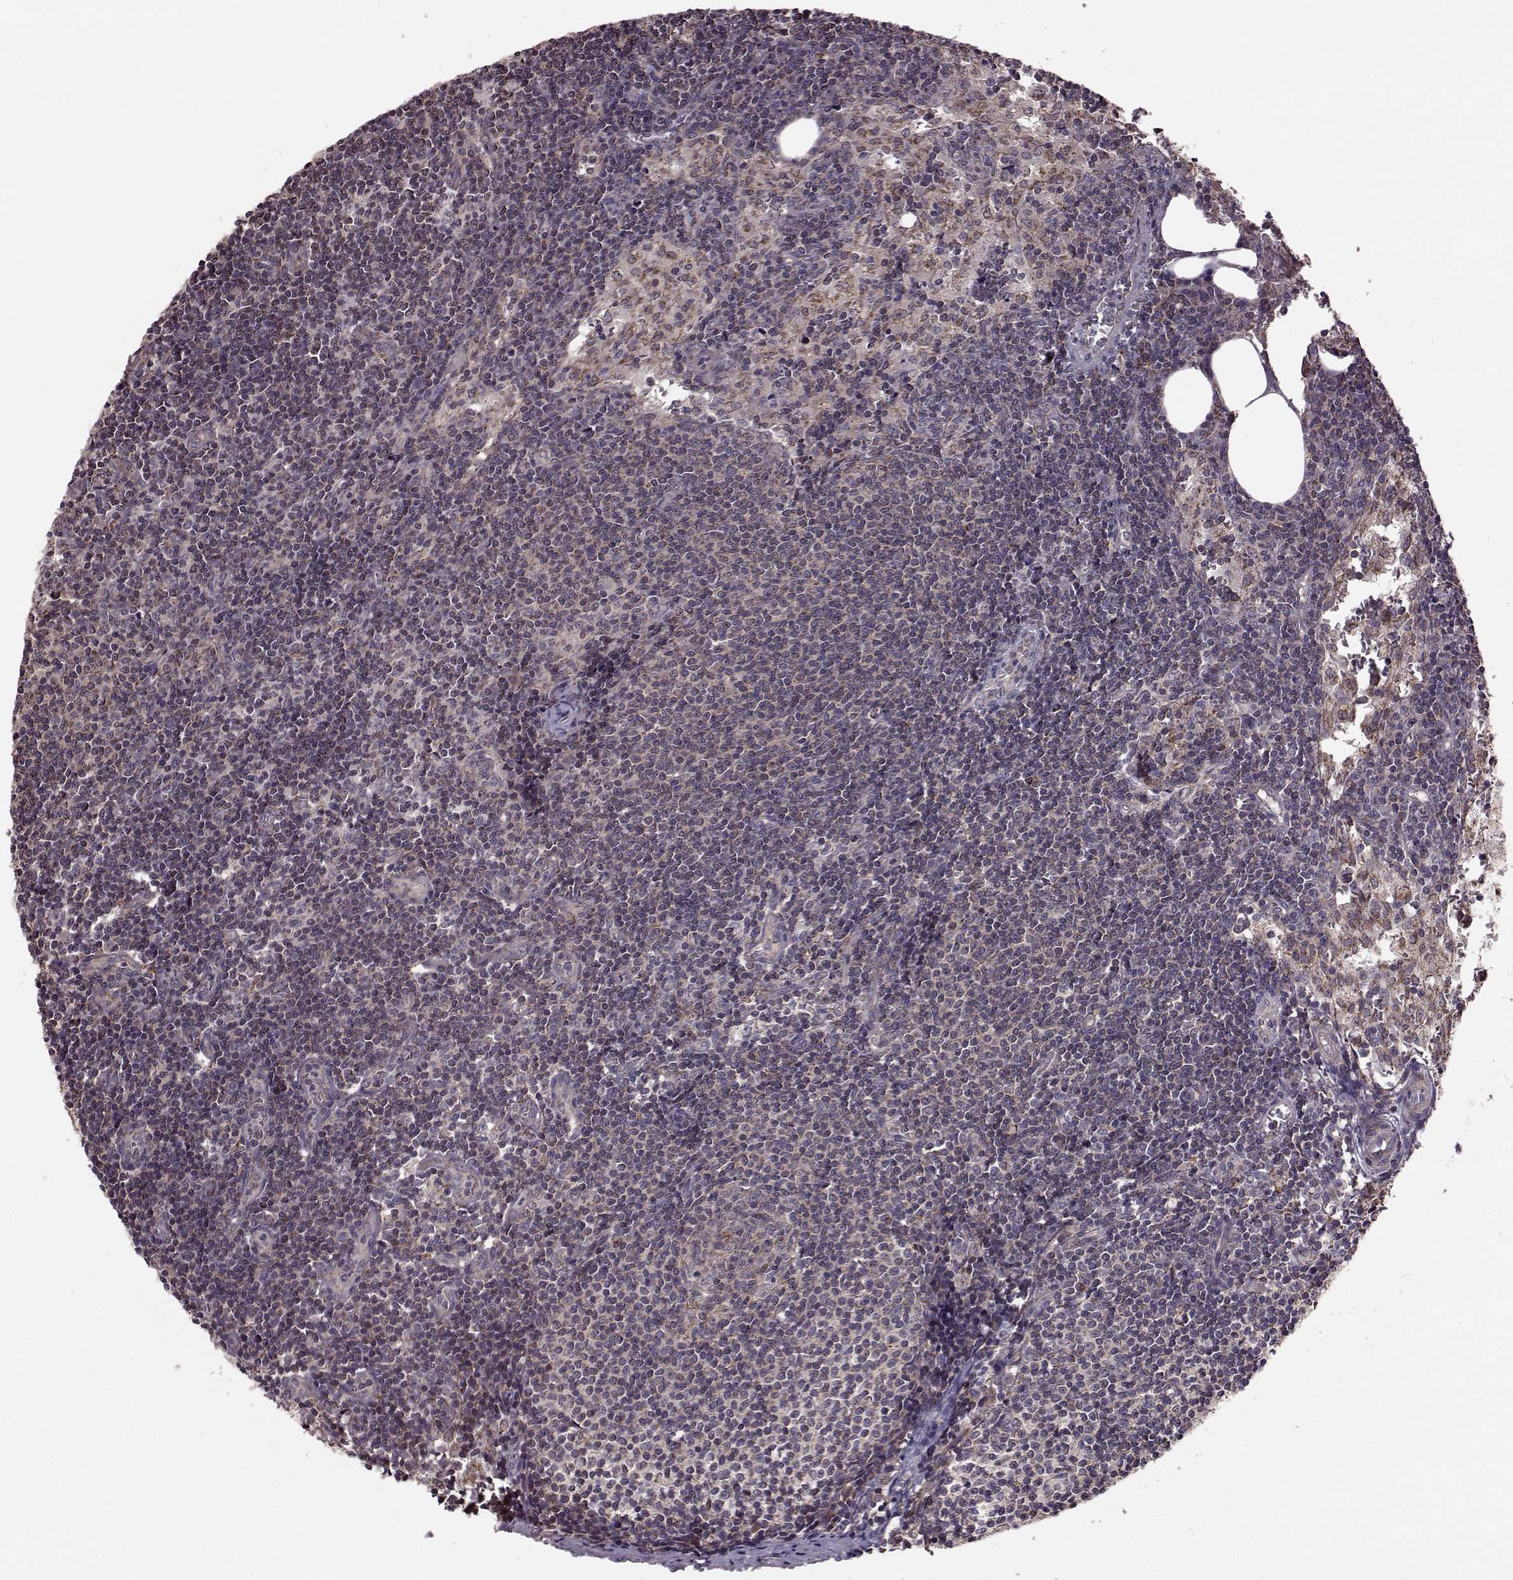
{"staining": {"intensity": "weak", "quantity": "<25%", "location": "cytoplasmic/membranous"}, "tissue": "lymph node", "cell_type": "Germinal center cells", "image_type": "normal", "snomed": [{"axis": "morphology", "description": "Normal tissue, NOS"}, {"axis": "topography", "description": "Lymph node"}], "caption": "Photomicrograph shows no protein positivity in germinal center cells of normal lymph node. (Stains: DAB IHC with hematoxylin counter stain, Microscopy: brightfield microscopy at high magnification).", "gene": "PUDP", "patient": {"sex": "female", "age": 50}}